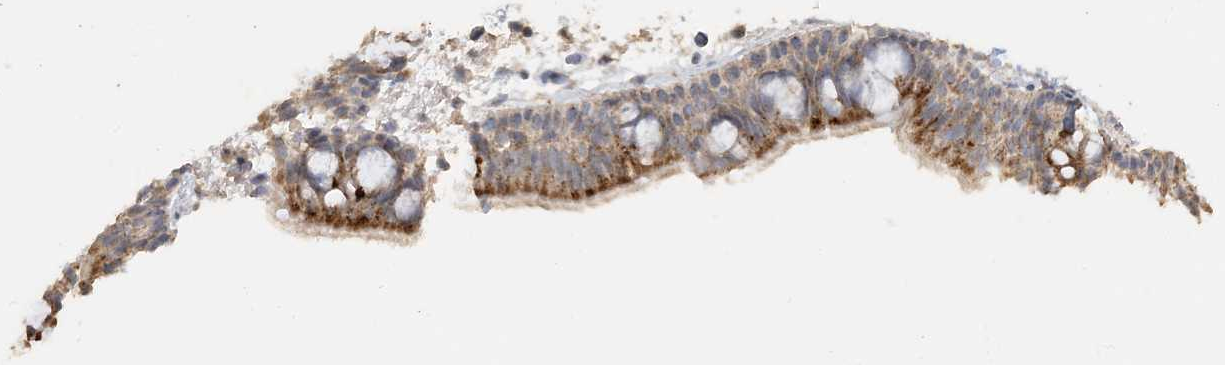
{"staining": {"intensity": "moderate", "quantity": "25%-75%", "location": "cytoplasmic/membranous"}, "tissue": "nasopharynx", "cell_type": "Respiratory epithelial cells", "image_type": "normal", "snomed": [{"axis": "morphology", "description": "Normal tissue, NOS"}, {"axis": "morphology", "description": "Inflammation, NOS"}, {"axis": "morphology", "description": "Malignant melanoma, Metastatic site"}, {"axis": "topography", "description": "Nasopharynx"}], "caption": "Immunohistochemical staining of normal nasopharynx shows 25%-75% levels of moderate cytoplasmic/membranous protein expression in about 25%-75% of respiratory epithelial cells.", "gene": "SFMBT2", "patient": {"sex": "male", "age": 70}}